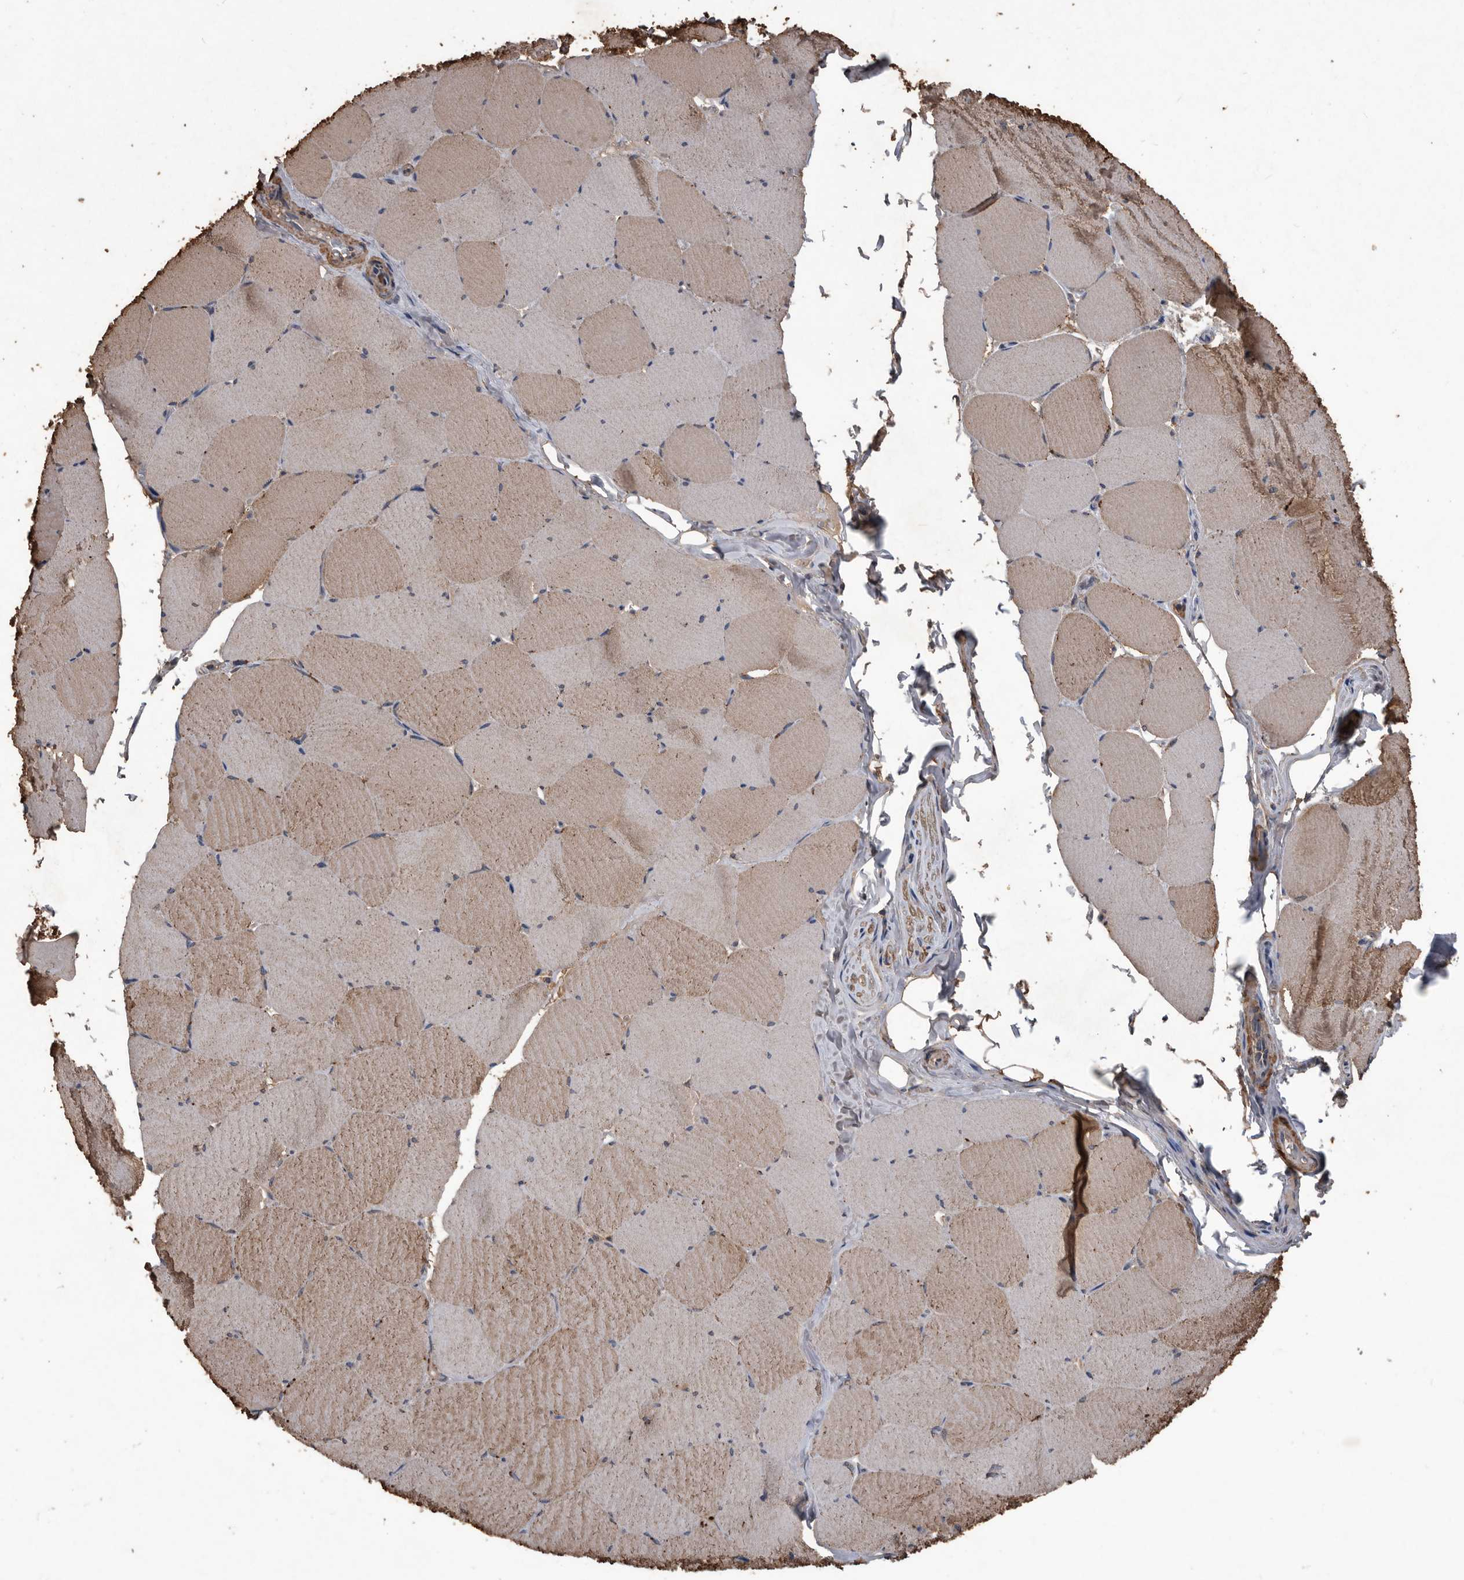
{"staining": {"intensity": "moderate", "quantity": "25%-75%", "location": "cytoplasmic/membranous"}, "tissue": "skeletal muscle", "cell_type": "Myocytes", "image_type": "normal", "snomed": [{"axis": "morphology", "description": "Normal tissue, NOS"}, {"axis": "topography", "description": "Skeletal muscle"}, {"axis": "topography", "description": "Head-Neck"}], "caption": "An immunohistochemistry image of unremarkable tissue is shown. Protein staining in brown shows moderate cytoplasmic/membranous positivity in skeletal muscle within myocytes.", "gene": "NRBP1", "patient": {"sex": "male", "age": 66}}